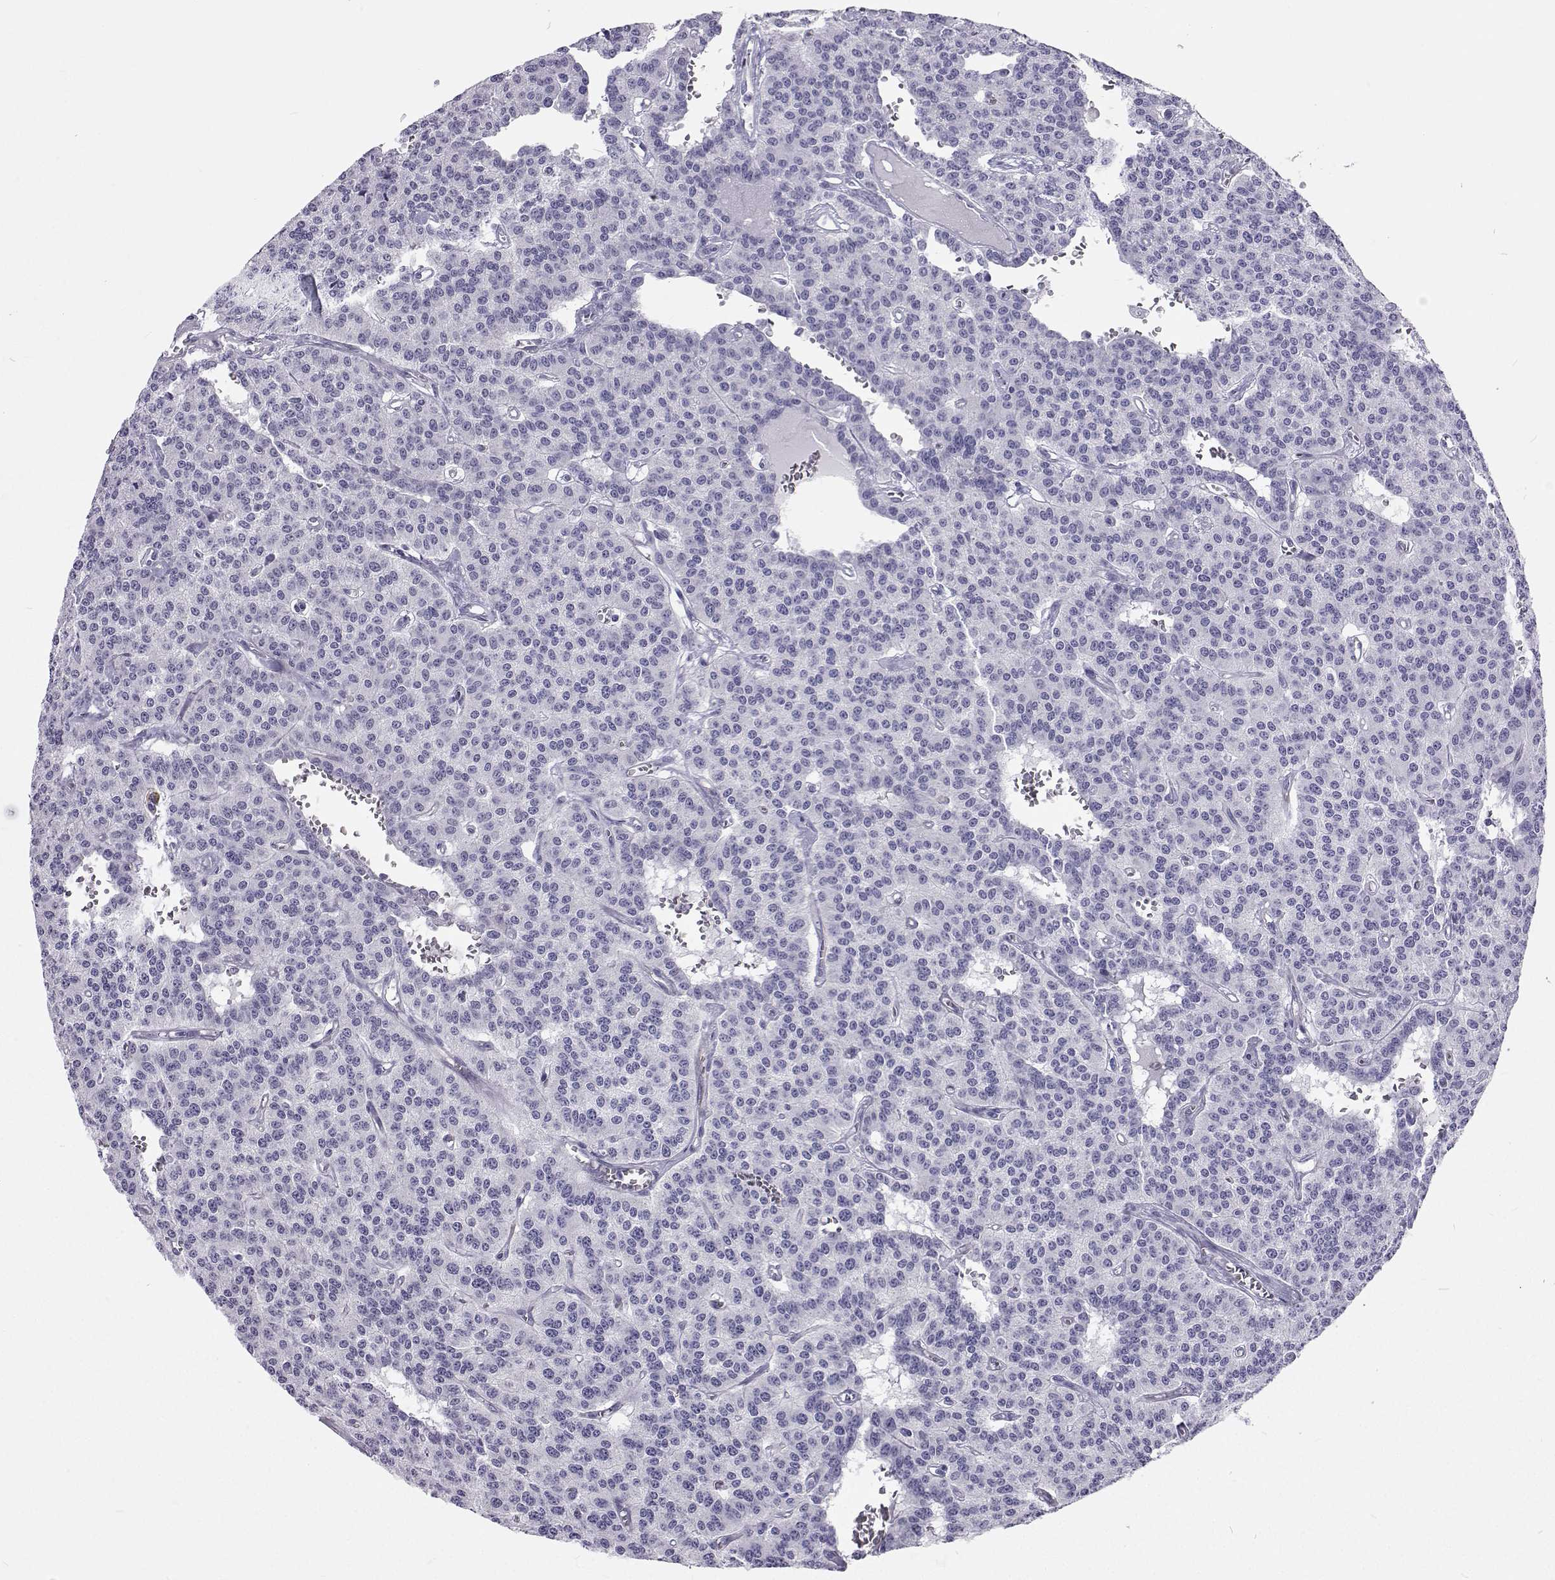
{"staining": {"intensity": "negative", "quantity": "none", "location": "none"}, "tissue": "carcinoid", "cell_type": "Tumor cells", "image_type": "cancer", "snomed": [{"axis": "morphology", "description": "Carcinoid, malignant, NOS"}, {"axis": "topography", "description": "Lung"}], "caption": "Human carcinoid stained for a protein using immunohistochemistry (IHC) exhibits no staining in tumor cells.", "gene": "GALM", "patient": {"sex": "female", "age": 71}}